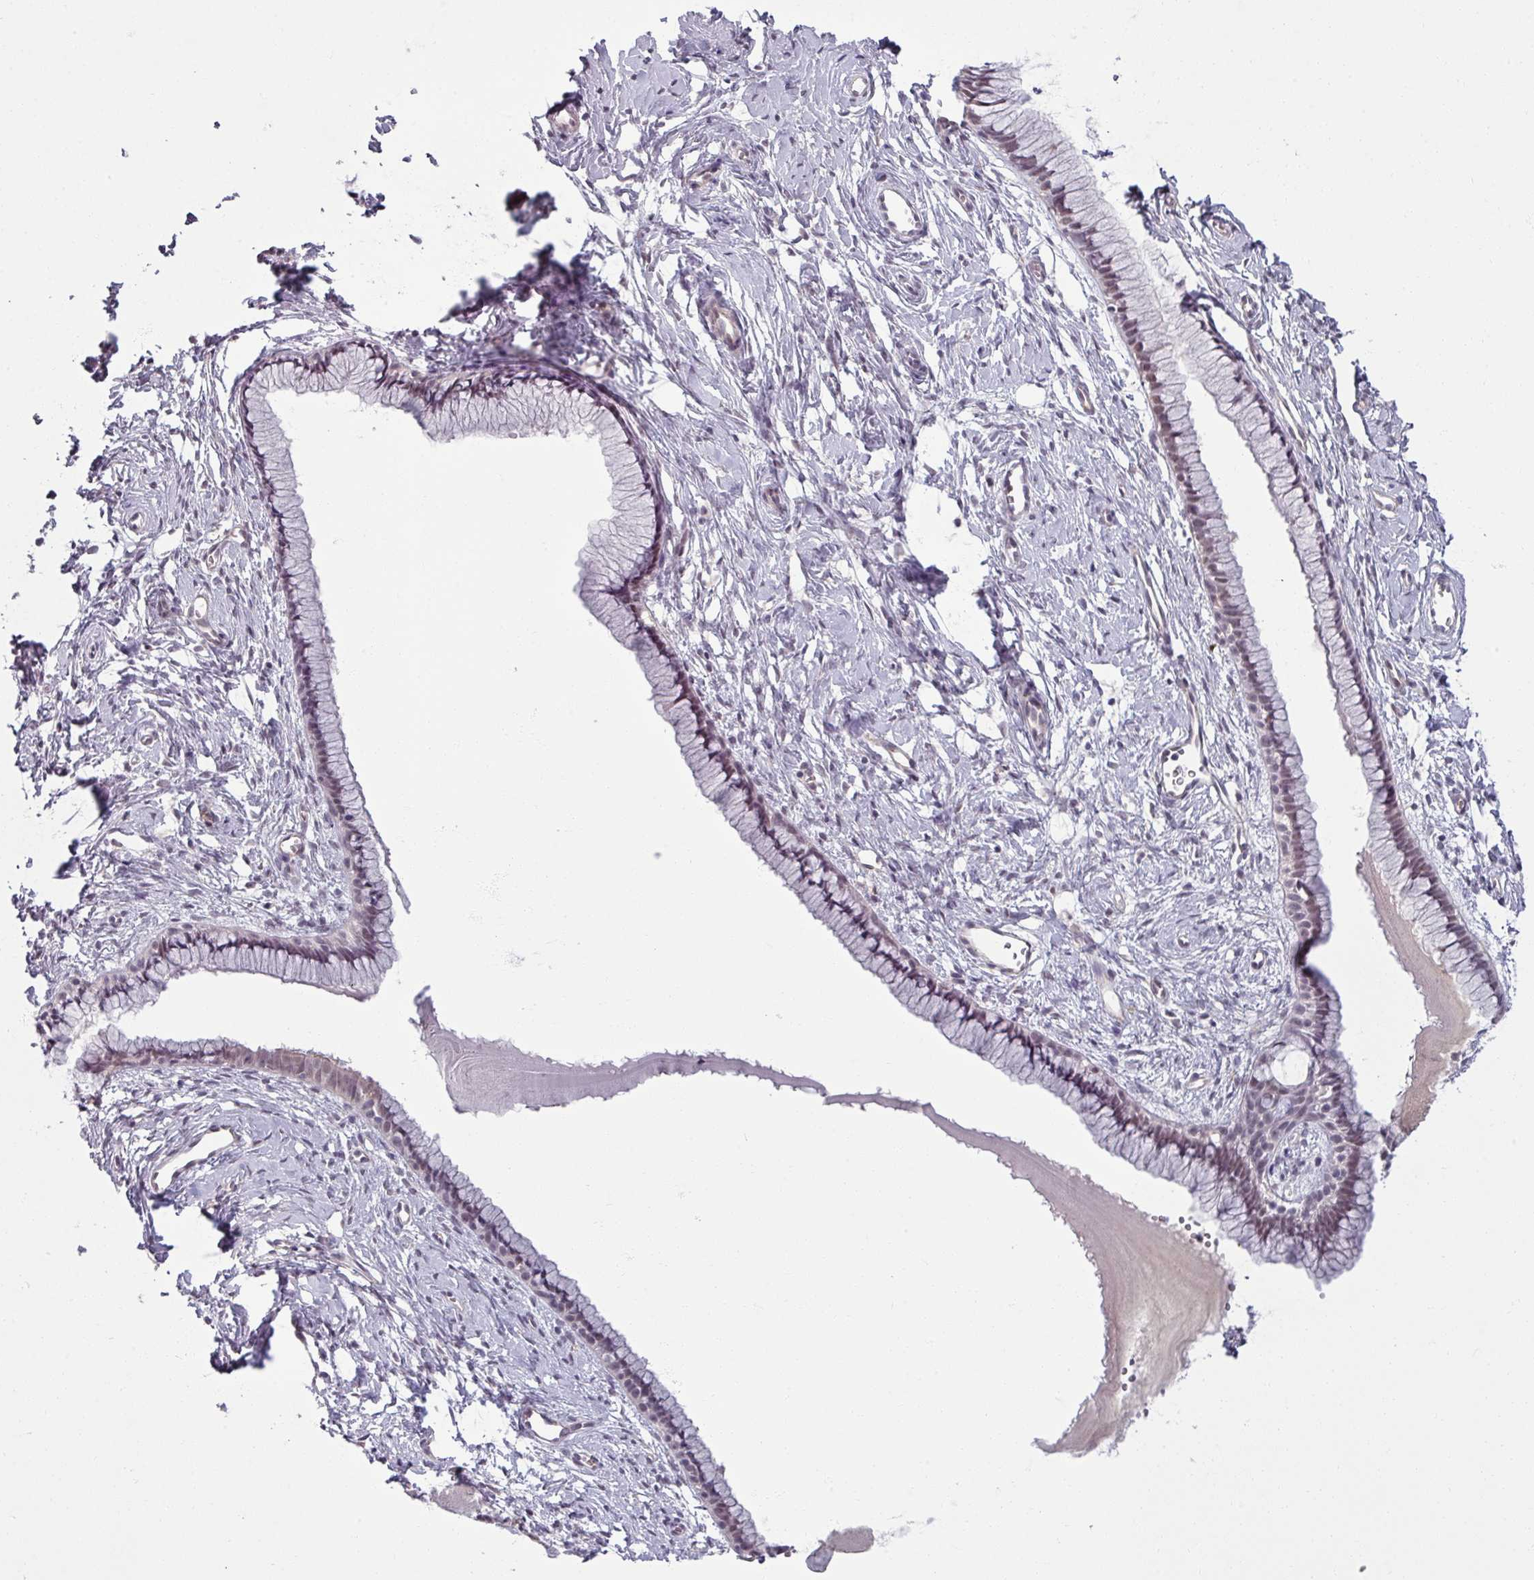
{"staining": {"intensity": "moderate", "quantity": "25%-75%", "location": "nuclear"}, "tissue": "cervix", "cell_type": "Glandular cells", "image_type": "normal", "snomed": [{"axis": "morphology", "description": "Normal tissue, NOS"}, {"axis": "topography", "description": "Cervix"}], "caption": "This is an image of immunohistochemistry (IHC) staining of normal cervix, which shows moderate expression in the nuclear of glandular cells.", "gene": "UVSSA", "patient": {"sex": "female", "age": 40}}